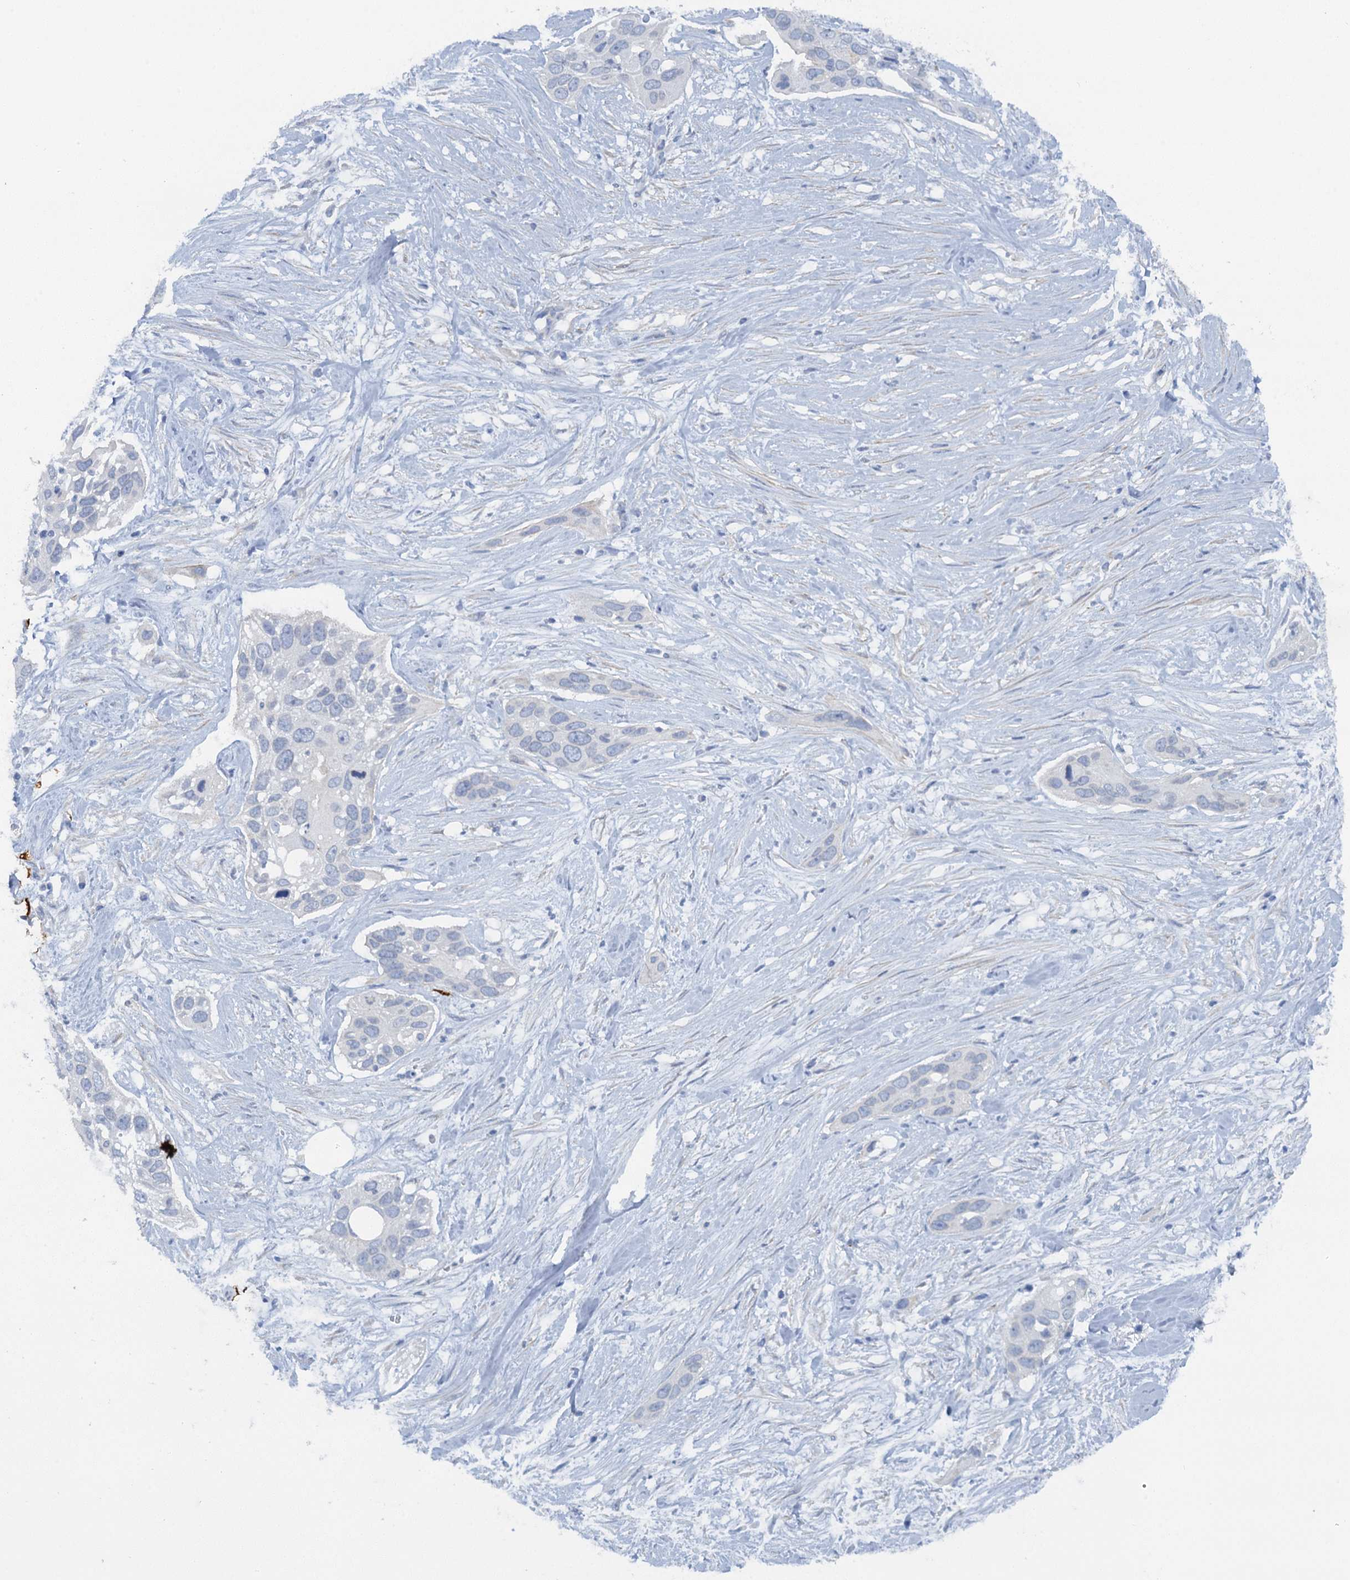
{"staining": {"intensity": "negative", "quantity": "none", "location": "none"}, "tissue": "pancreatic cancer", "cell_type": "Tumor cells", "image_type": "cancer", "snomed": [{"axis": "morphology", "description": "Adenocarcinoma, NOS"}, {"axis": "topography", "description": "Pancreas"}], "caption": "High power microscopy histopathology image of an immunohistochemistry image of pancreatic cancer (adenocarcinoma), revealing no significant expression in tumor cells. Brightfield microscopy of IHC stained with DAB (3,3'-diaminobenzidine) (brown) and hematoxylin (blue), captured at high magnification.", "gene": "POGLUT3", "patient": {"sex": "female", "age": 60}}